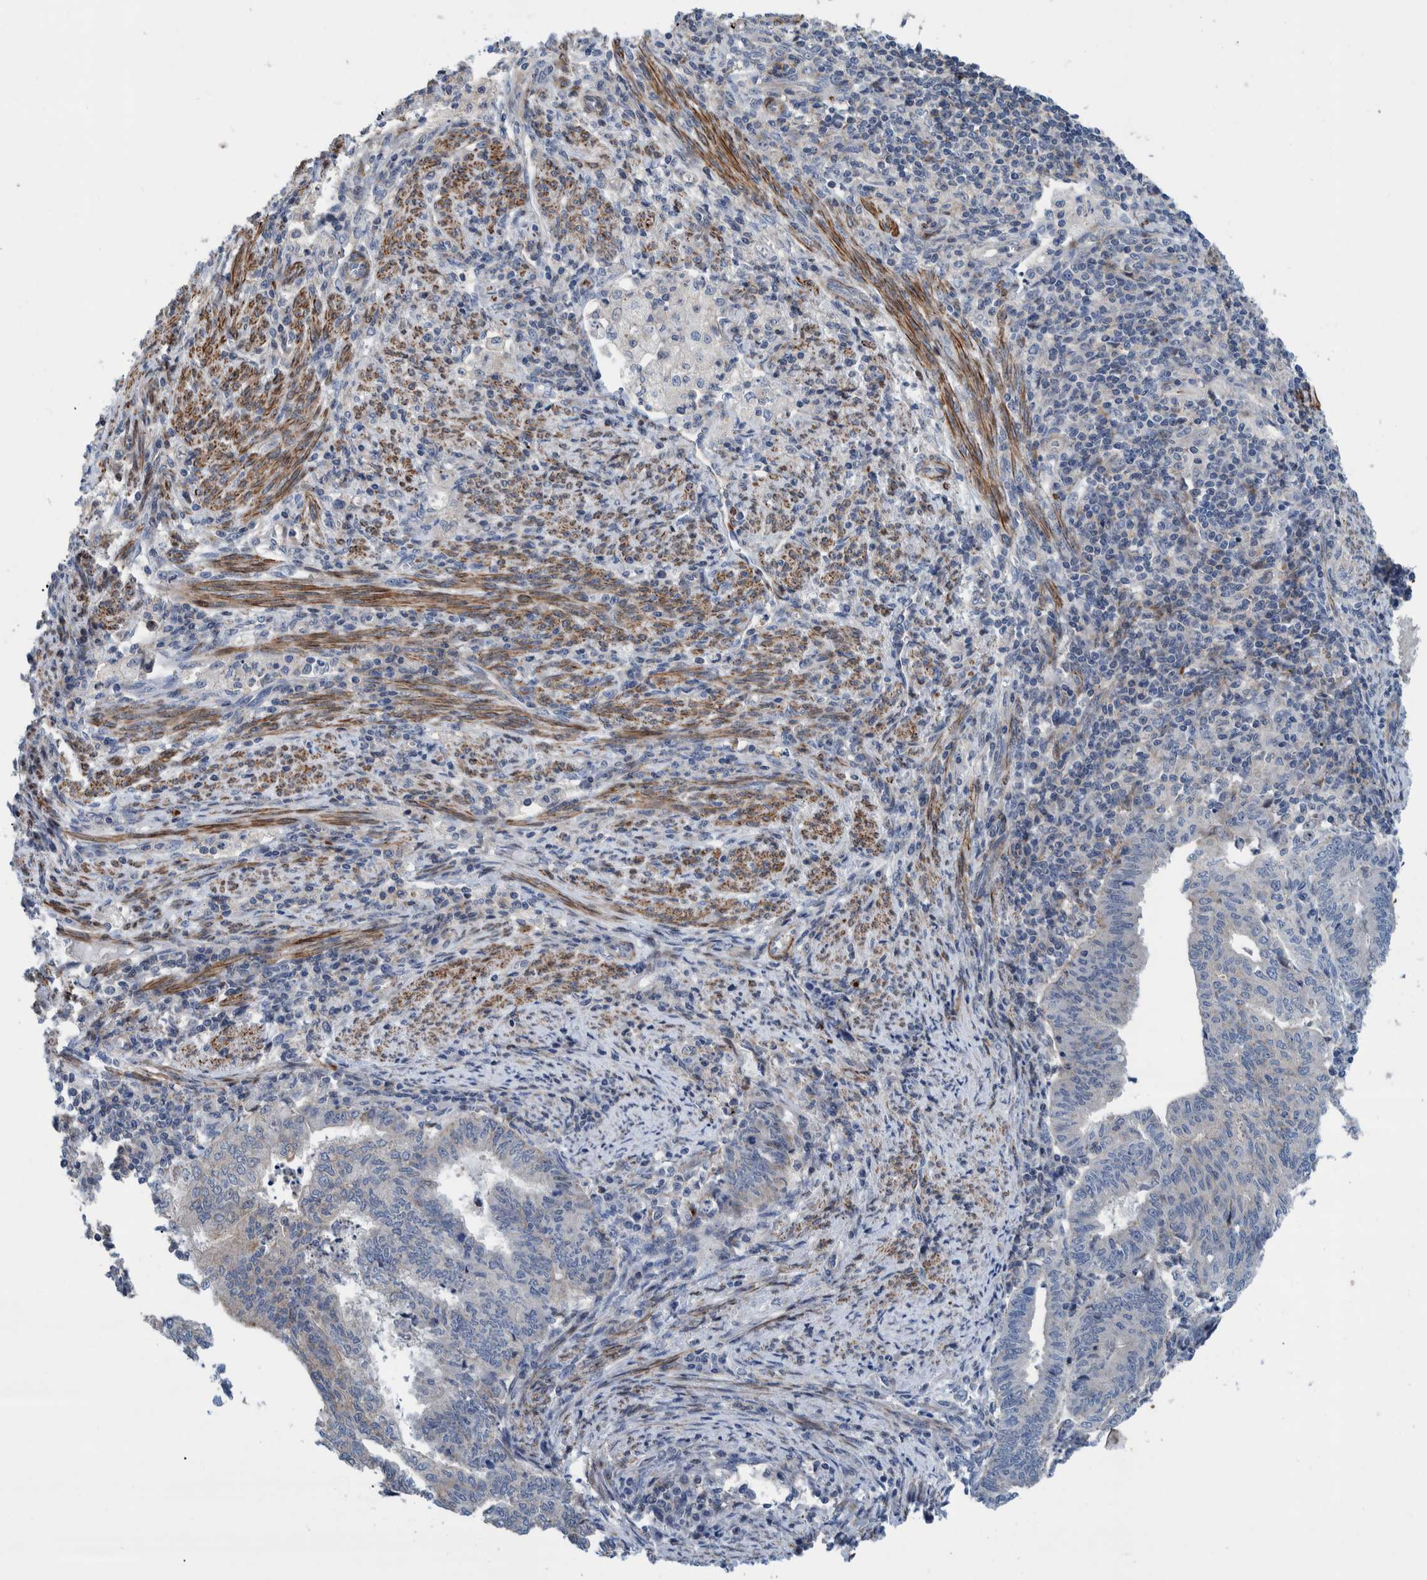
{"staining": {"intensity": "negative", "quantity": "none", "location": "none"}, "tissue": "endometrial cancer", "cell_type": "Tumor cells", "image_type": "cancer", "snomed": [{"axis": "morphology", "description": "Polyp, NOS"}, {"axis": "morphology", "description": "Adenocarcinoma, NOS"}, {"axis": "morphology", "description": "Adenoma, NOS"}, {"axis": "topography", "description": "Endometrium"}], "caption": "There is no significant staining in tumor cells of endometrial polyp. (Stains: DAB (3,3'-diaminobenzidine) IHC with hematoxylin counter stain, Microscopy: brightfield microscopy at high magnification).", "gene": "MKS1", "patient": {"sex": "female", "age": 79}}